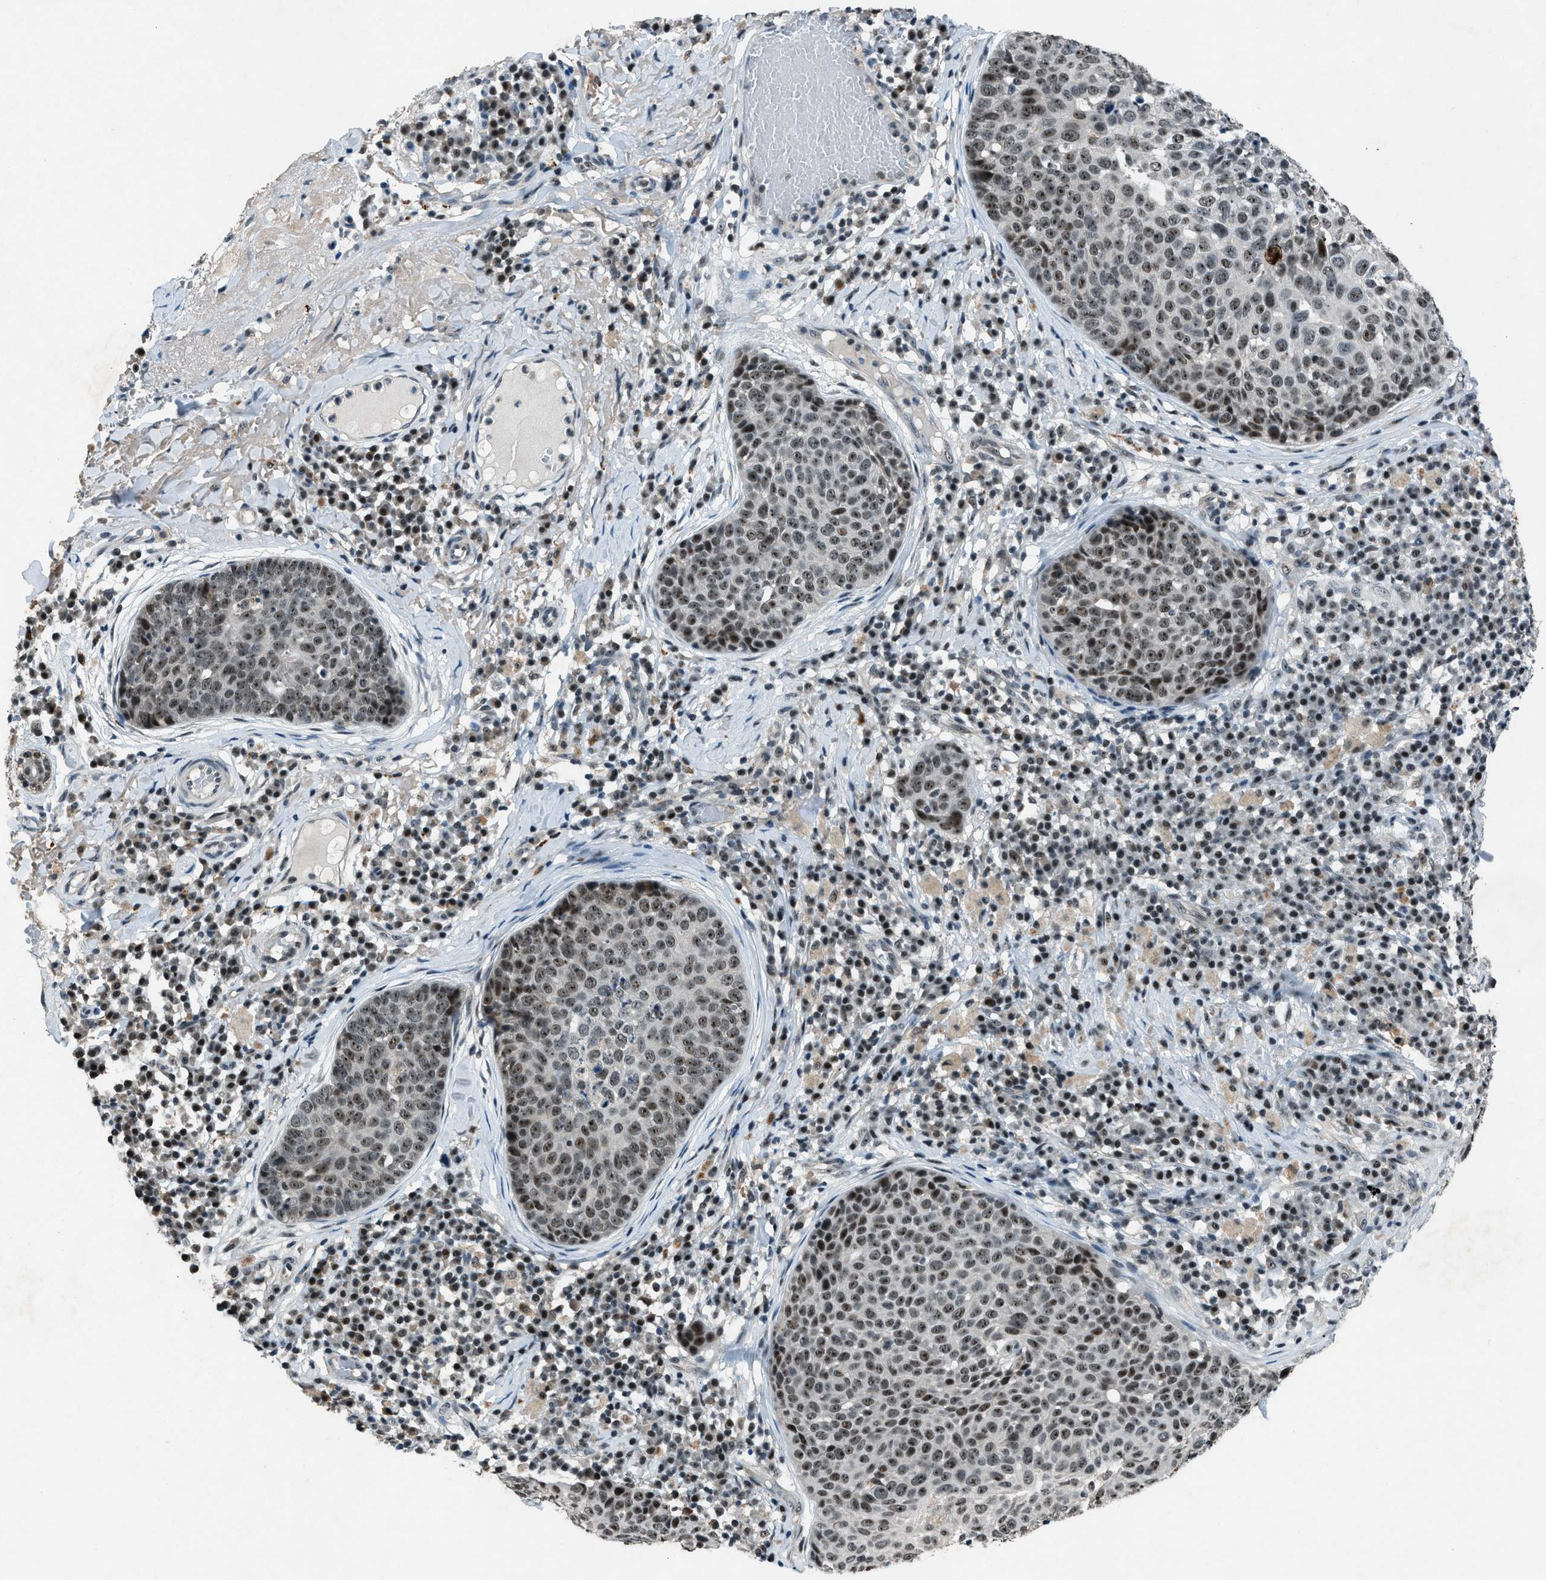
{"staining": {"intensity": "moderate", "quantity": ">75%", "location": "nuclear"}, "tissue": "skin cancer", "cell_type": "Tumor cells", "image_type": "cancer", "snomed": [{"axis": "morphology", "description": "Squamous cell carcinoma in situ, NOS"}, {"axis": "morphology", "description": "Squamous cell carcinoma, NOS"}, {"axis": "topography", "description": "Skin"}], "caption": "This is a photomicrograph of immunohistochemistry (IHC) staining of skin squamous cell carcinoma, which shows moderate positivity in the nuclear of tumor cells.", "gene": "ADCY1", "patient": {"sex": "male", "age": 93}}